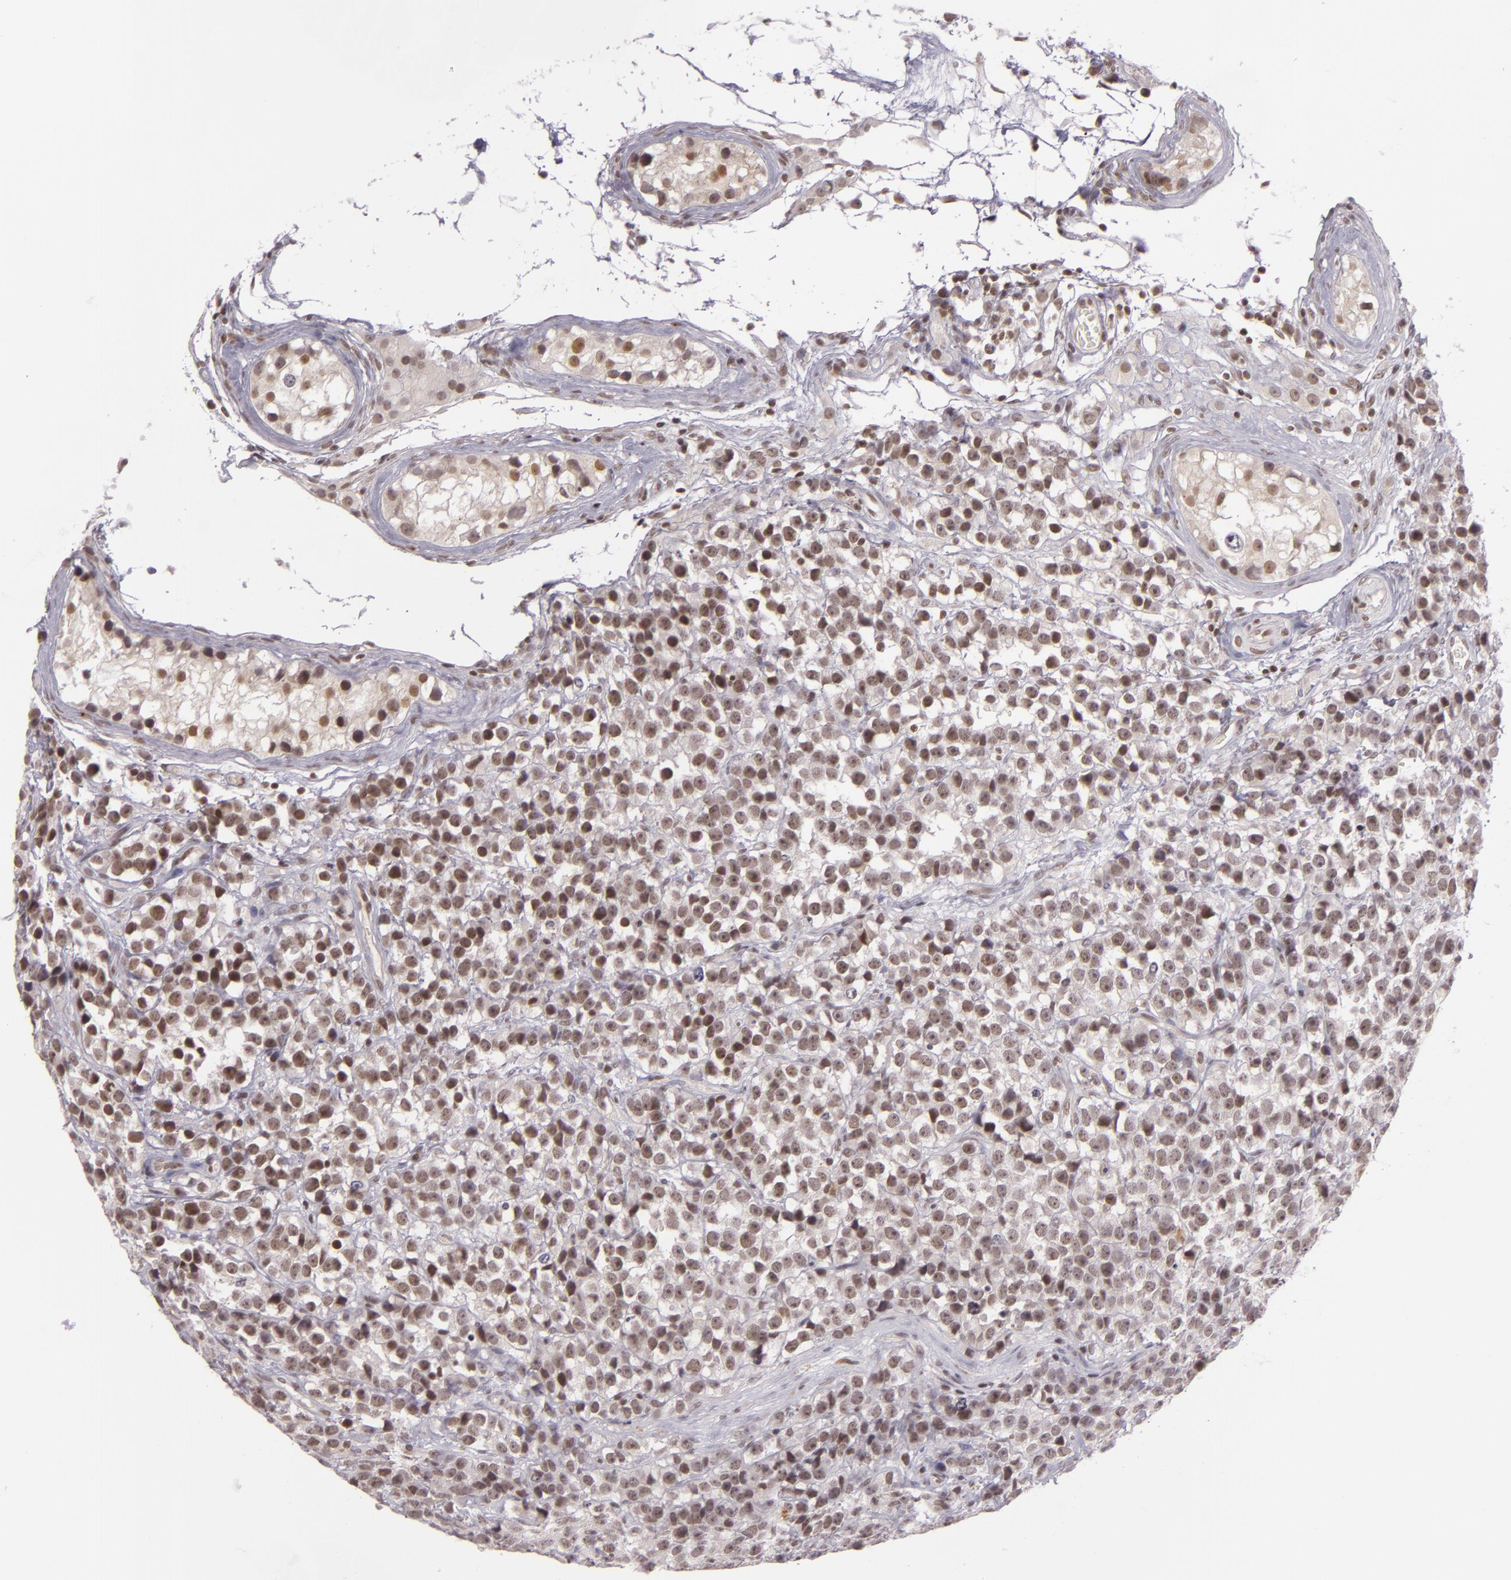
{"staining": {"intensity": "moderate", "quantity": ">75%", "location": "nuclear"}, "tissue": "testis cancer", "cell_type": "Tumor cells", "image_type": "cancer", "snomed": [{"axis": "morphology", "description": "Seminoma, NOS"}, {"axis": "topography", "description": "Testis"}], "caption": "A medium amount of moderate nuclear staining is present in approximately >75% of tumor cells in seminoma (testis) tissue.", "gene": "ZFX", "patient": {"sex": "male", "age": 25}}